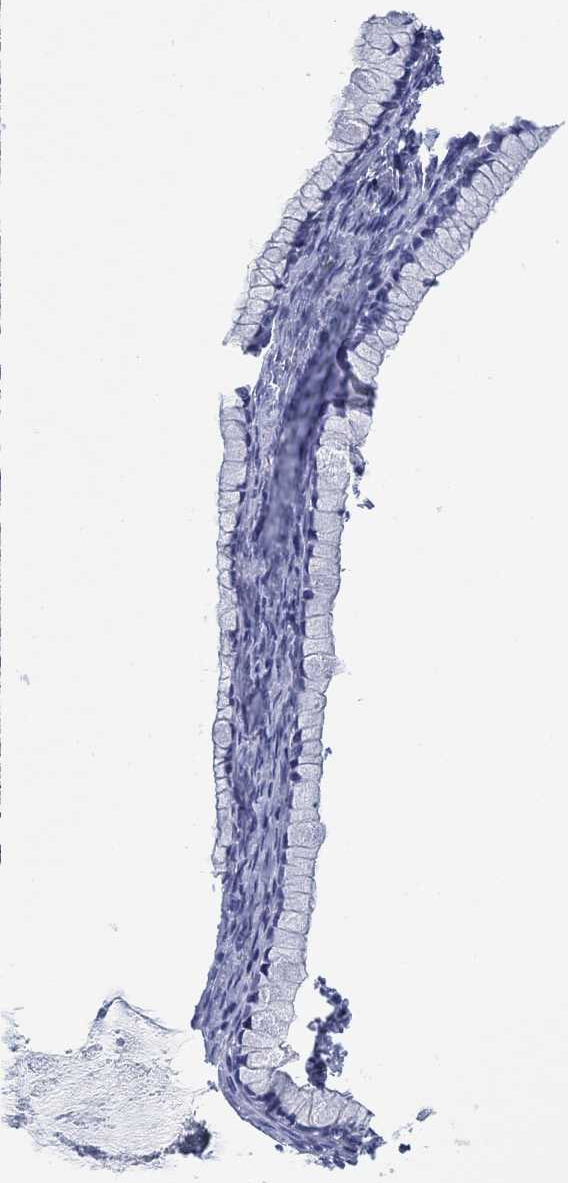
{"staining": {"intensity": "negative", "quantity": "none", "location": "none"}, "tissue": "ovarian cancer", "cell_type": "Tumor cells", "image_type": "cancer", "snomed": [{"axis": "morphology", "description": "Cystadenocarcinoma, mucinous, NOS"}, {"axis": "topography", "description": "Ovary"}], "caption": "A high-resolution photomicrograph shows immunohistochemistry staining of ovarian cancer, which shows no significant positivity in tumor cells. (DAB immunohistochemistry (IHC), high magnification).", "gene": "FYB1", "patient": {"sex": "female", "age": 41}}